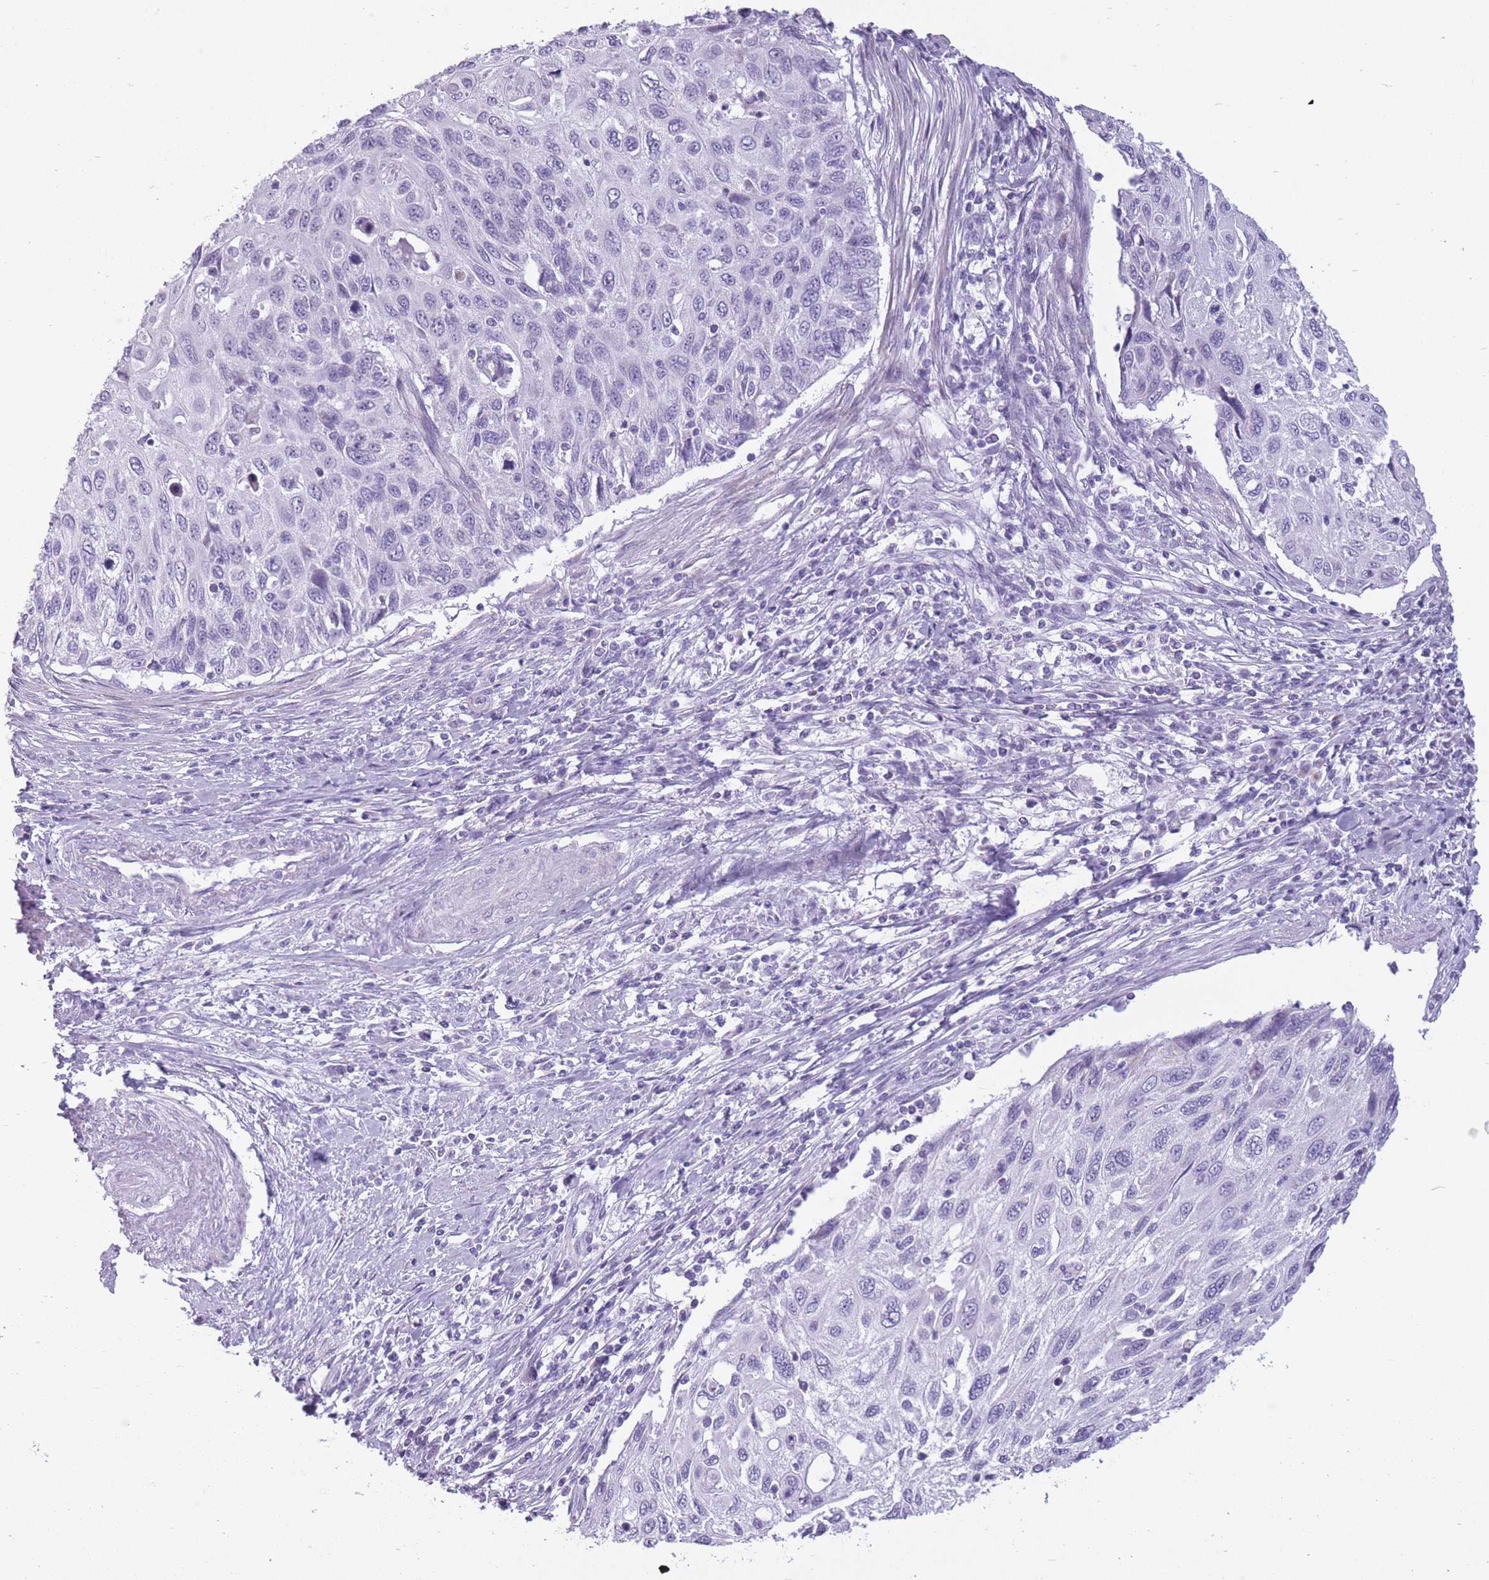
{"staining": {"intensity": "negative", "quantity": "none", "location": "none"}, "tissue": "cervical cancer", "cell_type": "Tumor cells", "image_type": "cancer", "snomed": [{"axis": "morphology", "description": "Squamous cell carcinoma, NOS"}, {"axis": "topography", "description": "Cervix"}], "caption": "DAB (3,3'-diaminobenzidine) immunohistochemical staining of human squamous cell carcinoma (cervical) demonstrates no significant staining in tumor cells.", "gene": "GOLGA6D", "patient": {"sex": "female", "age": 70}}